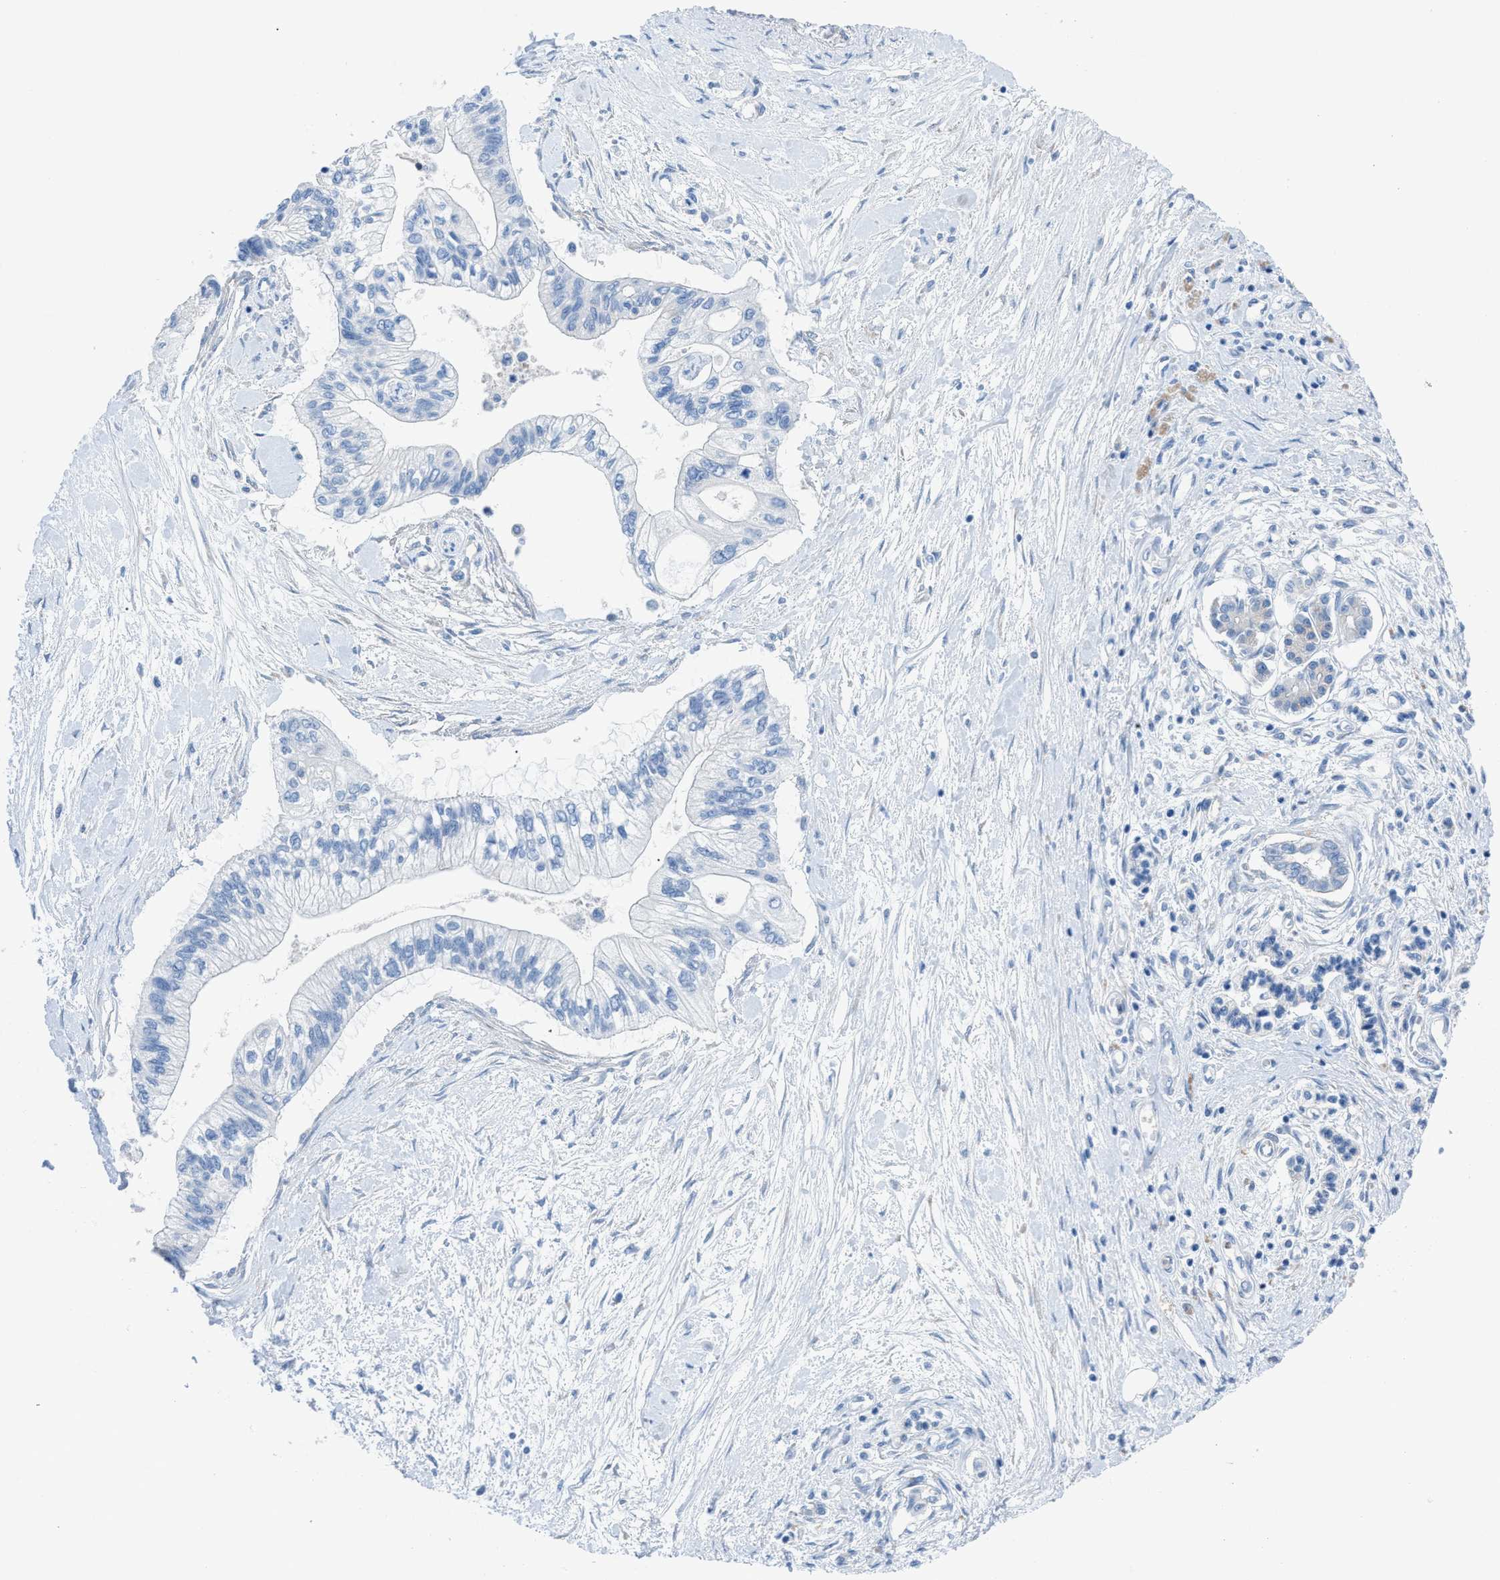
{"staining": {"intensity": "negative", "quantity": "none", "location": "none"}, "tissue": "pancreatic cancer", "cell_type": "Tumor cells", "image_type": "cancer", "snomed": [{"axis": "morphology", "description": "Adenocarcinoma, NOS"}, {"axis": "topography", "description": "Pancreas"}], "caption": "This photomicrograph is of adenocarcinoma (pancreatic) stained with immunohistochemistry (IHC) to label a protein in brown with the nuclei are counter-stained blue. There is no staining in tumor cells.", "gene": "ITPR1", "patient": {"sex": "female", "age": 77}}